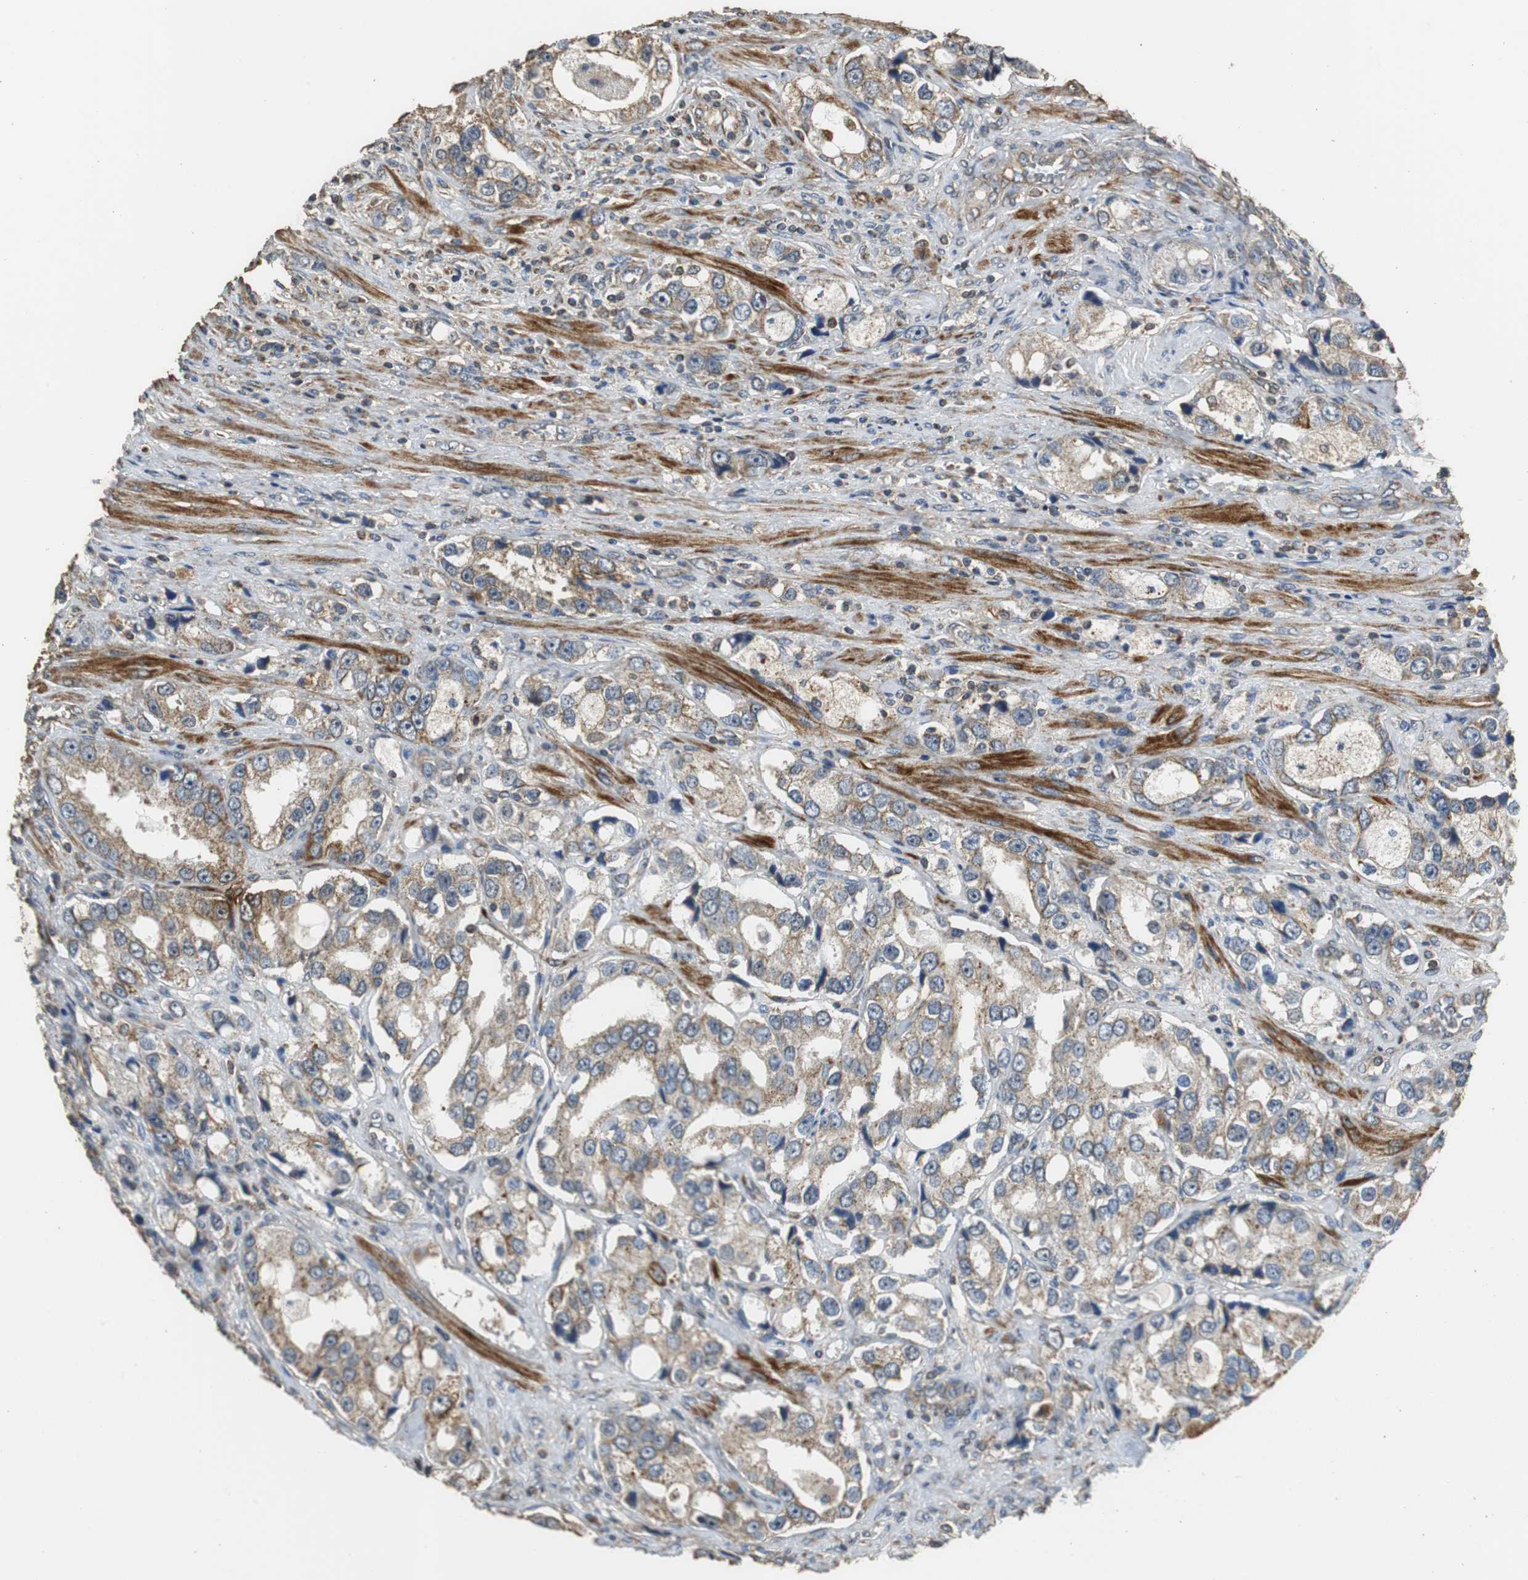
{"staining": {"intensity": "weak", "quantity": "25%-75%", "location": "cytoplasmic/membranous"}, "tissue": "prostate cancer", "cell_type": "Tumor cells", "image_type": "cancer", "snomed": [{"axis": "morphology", "description": "Adenocarcinoma, High grade"}, {"axis": "topography", "description": "Prostate"}], "caption": "IHC photomicrograph of human prostate high-grade adenocarcinoma stained for a protein (brown), which shows low levels of weak cytoplasmic/membranous positivity in about 25%-75% of tumor cells.", "gene": "NNT", "patient": {"sex": "male", "age": 63}}